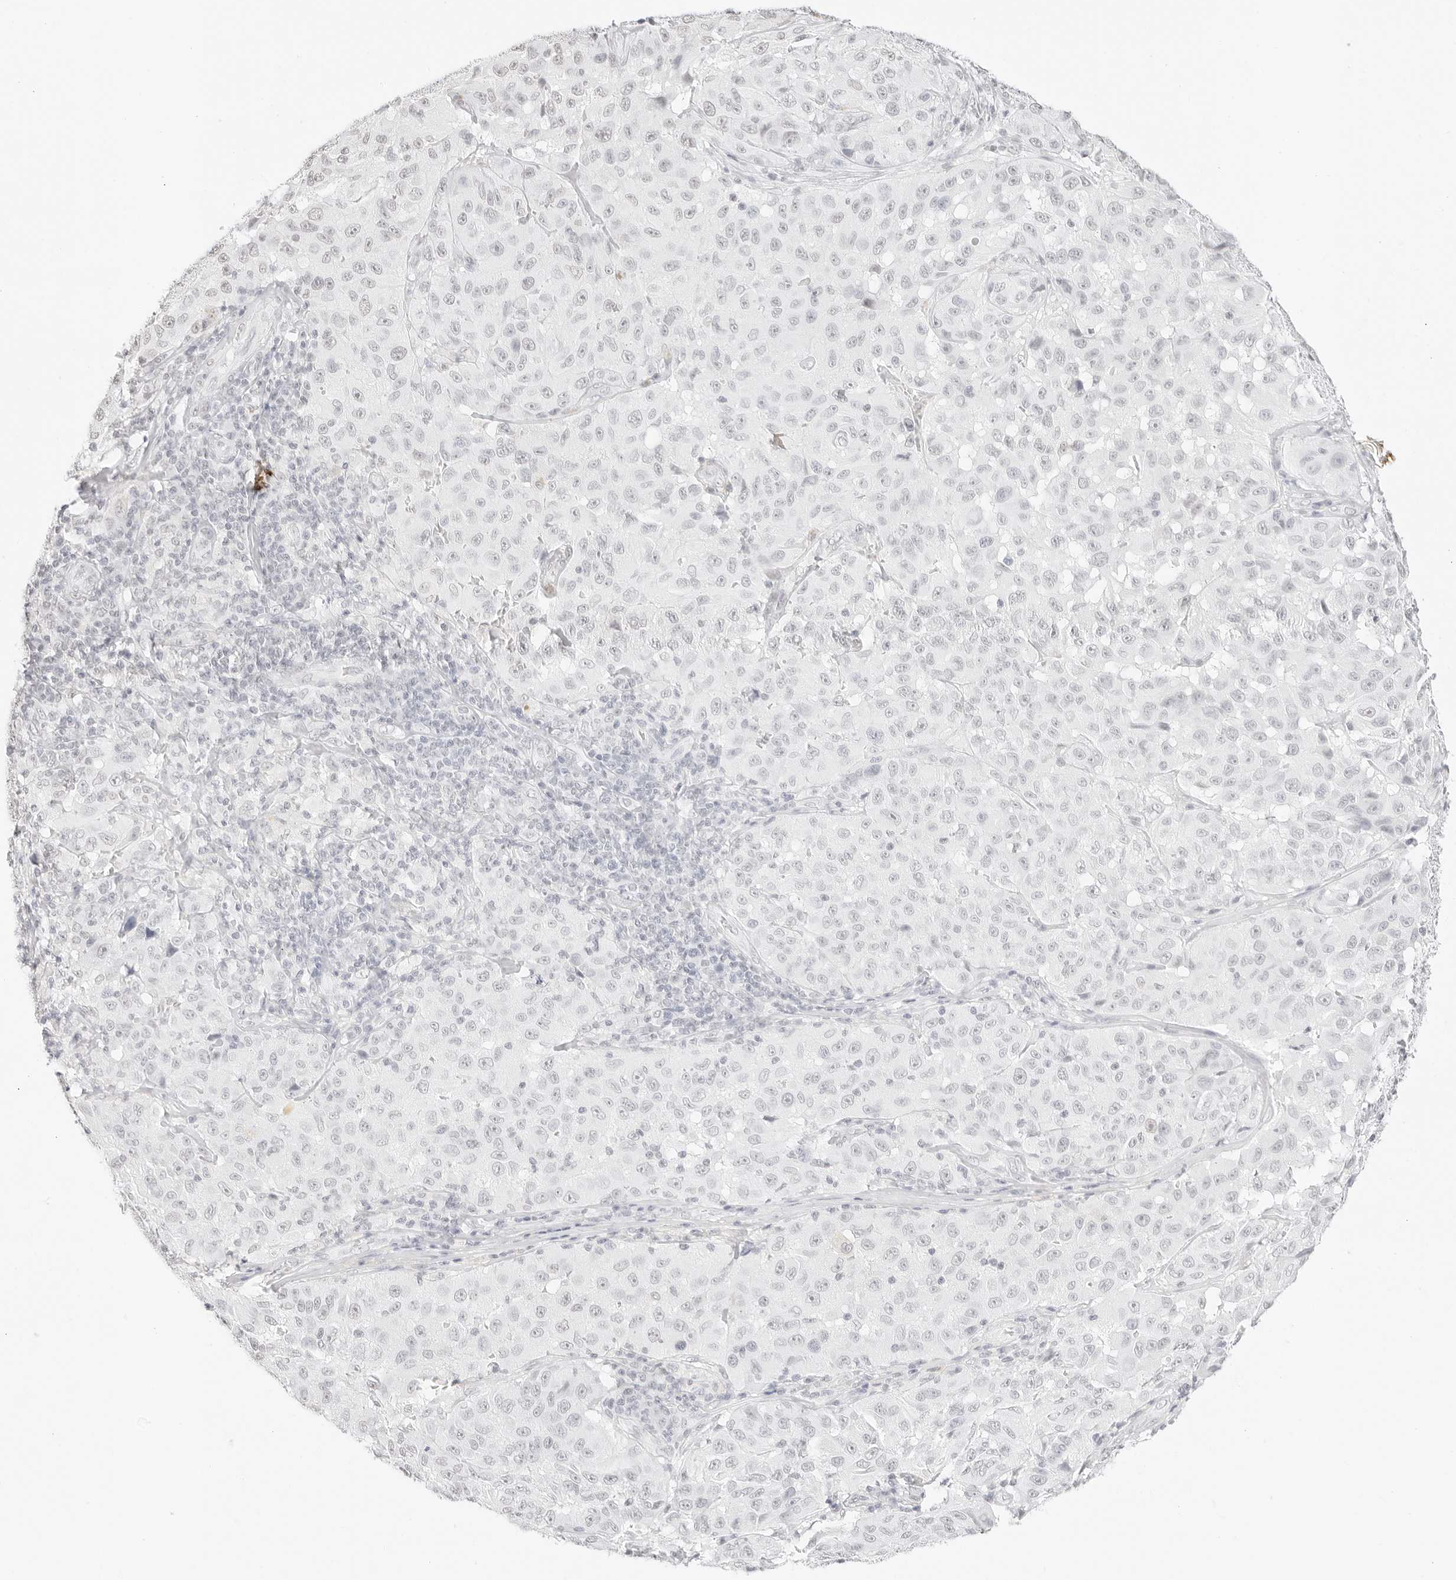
{"staining": {"intensity": "negative", "quantity": "none", "location": "none"}, "tissue": "melanoma", "cell_type": "Tumor cells", "image_type": "cancer", "snomed": [{"axis": "morphology", "description": "Malignant melanoma, NOS"}, {"axis": "topography", "description": "Skin"}], "caption": "Tumor cells show no significant expression in melanoma. (Immunohistochemistry (ihc), brightfield microscopy, high magnification).", "gene": "FBLN5", "patient": {"sex": "male", "age": 66}}